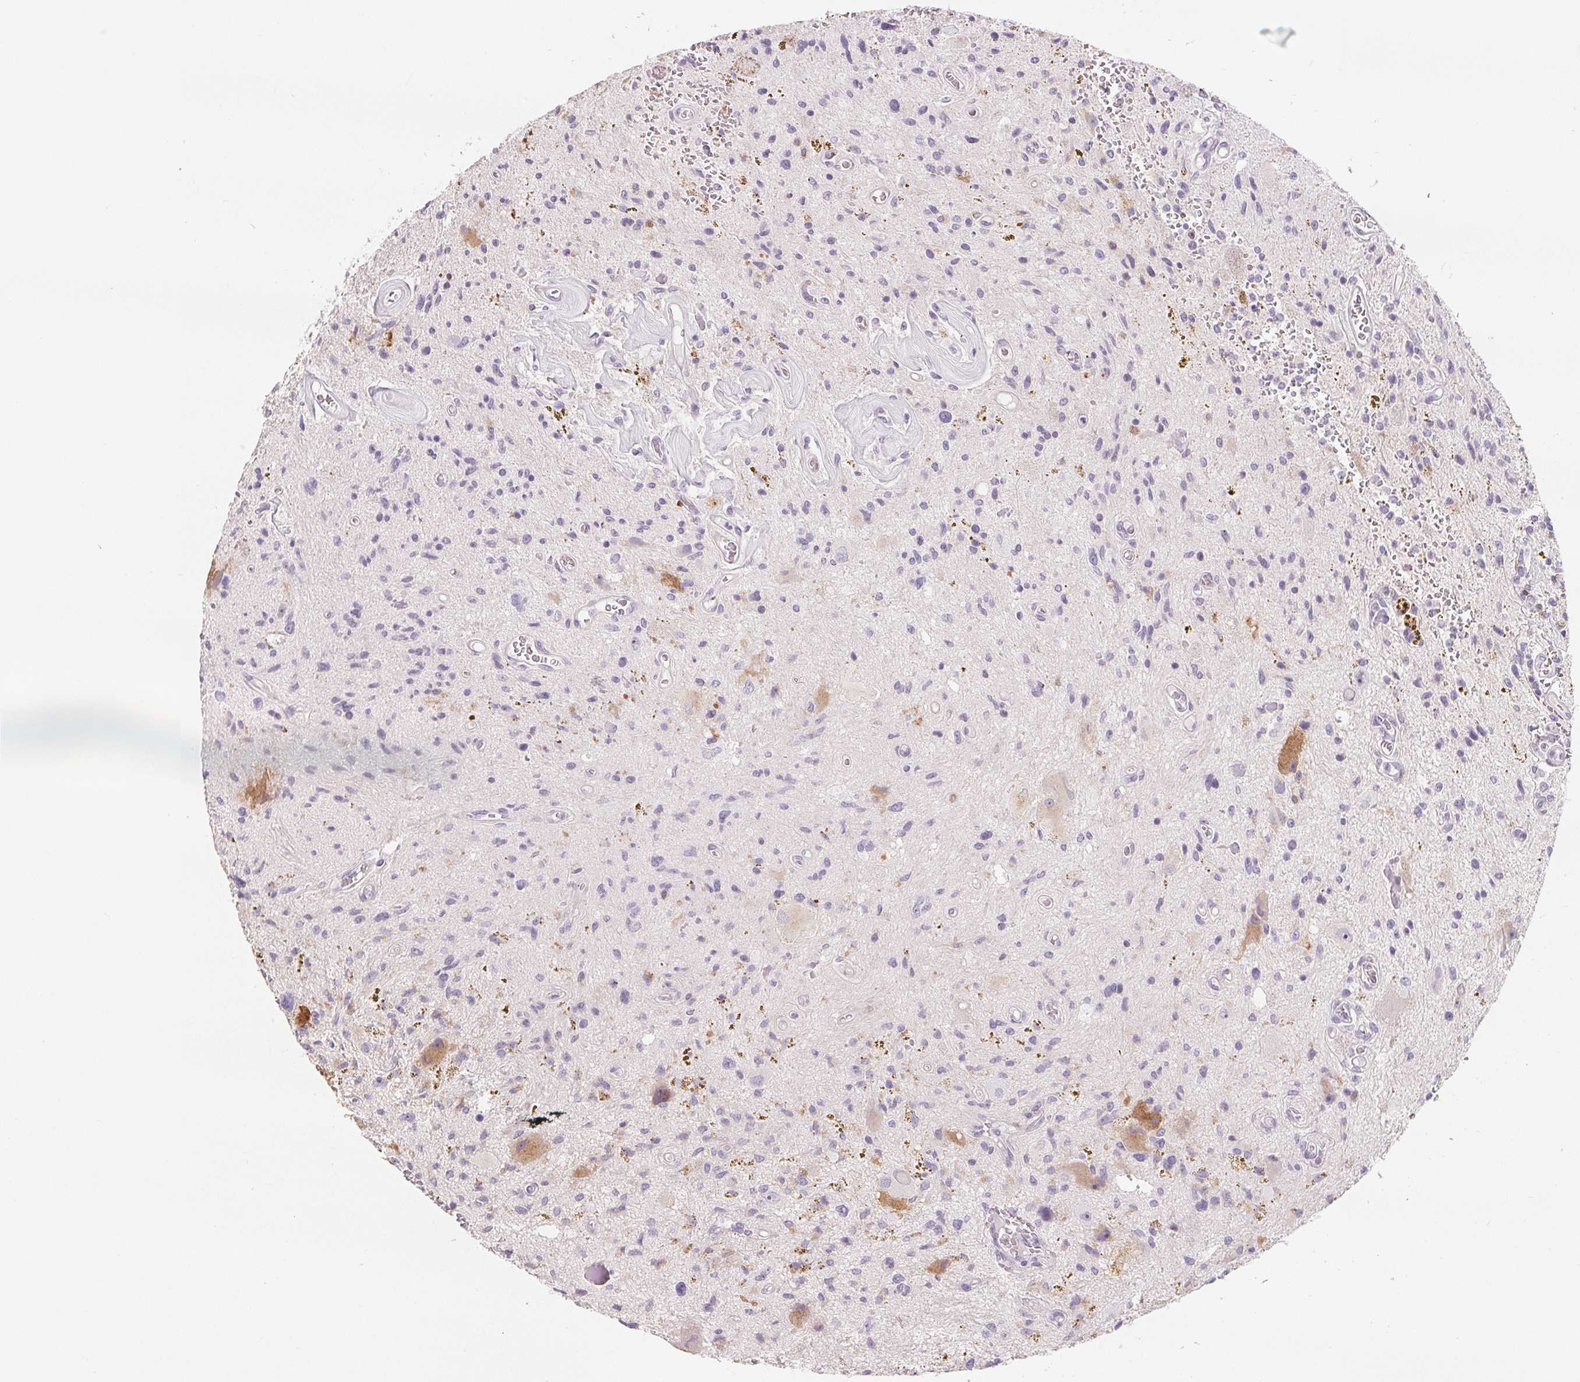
{"staining": {"intensity": "negative", "quantity": "none", "location": "none"}, "tissue": "glioma", "cell_type": "Tumor cells", "image_type": "cancer", "snomed": [{"axis": "morphology", "description": "Glioma, malignant, Low grade"}, {"axis": "topography", "description": "Cerebellum"}], "caption": "There is no significant expression in tumor cells of malignant glioma (low-grade).", "gene": "CD69", "patient": {"sex": "female", "age": 14}}